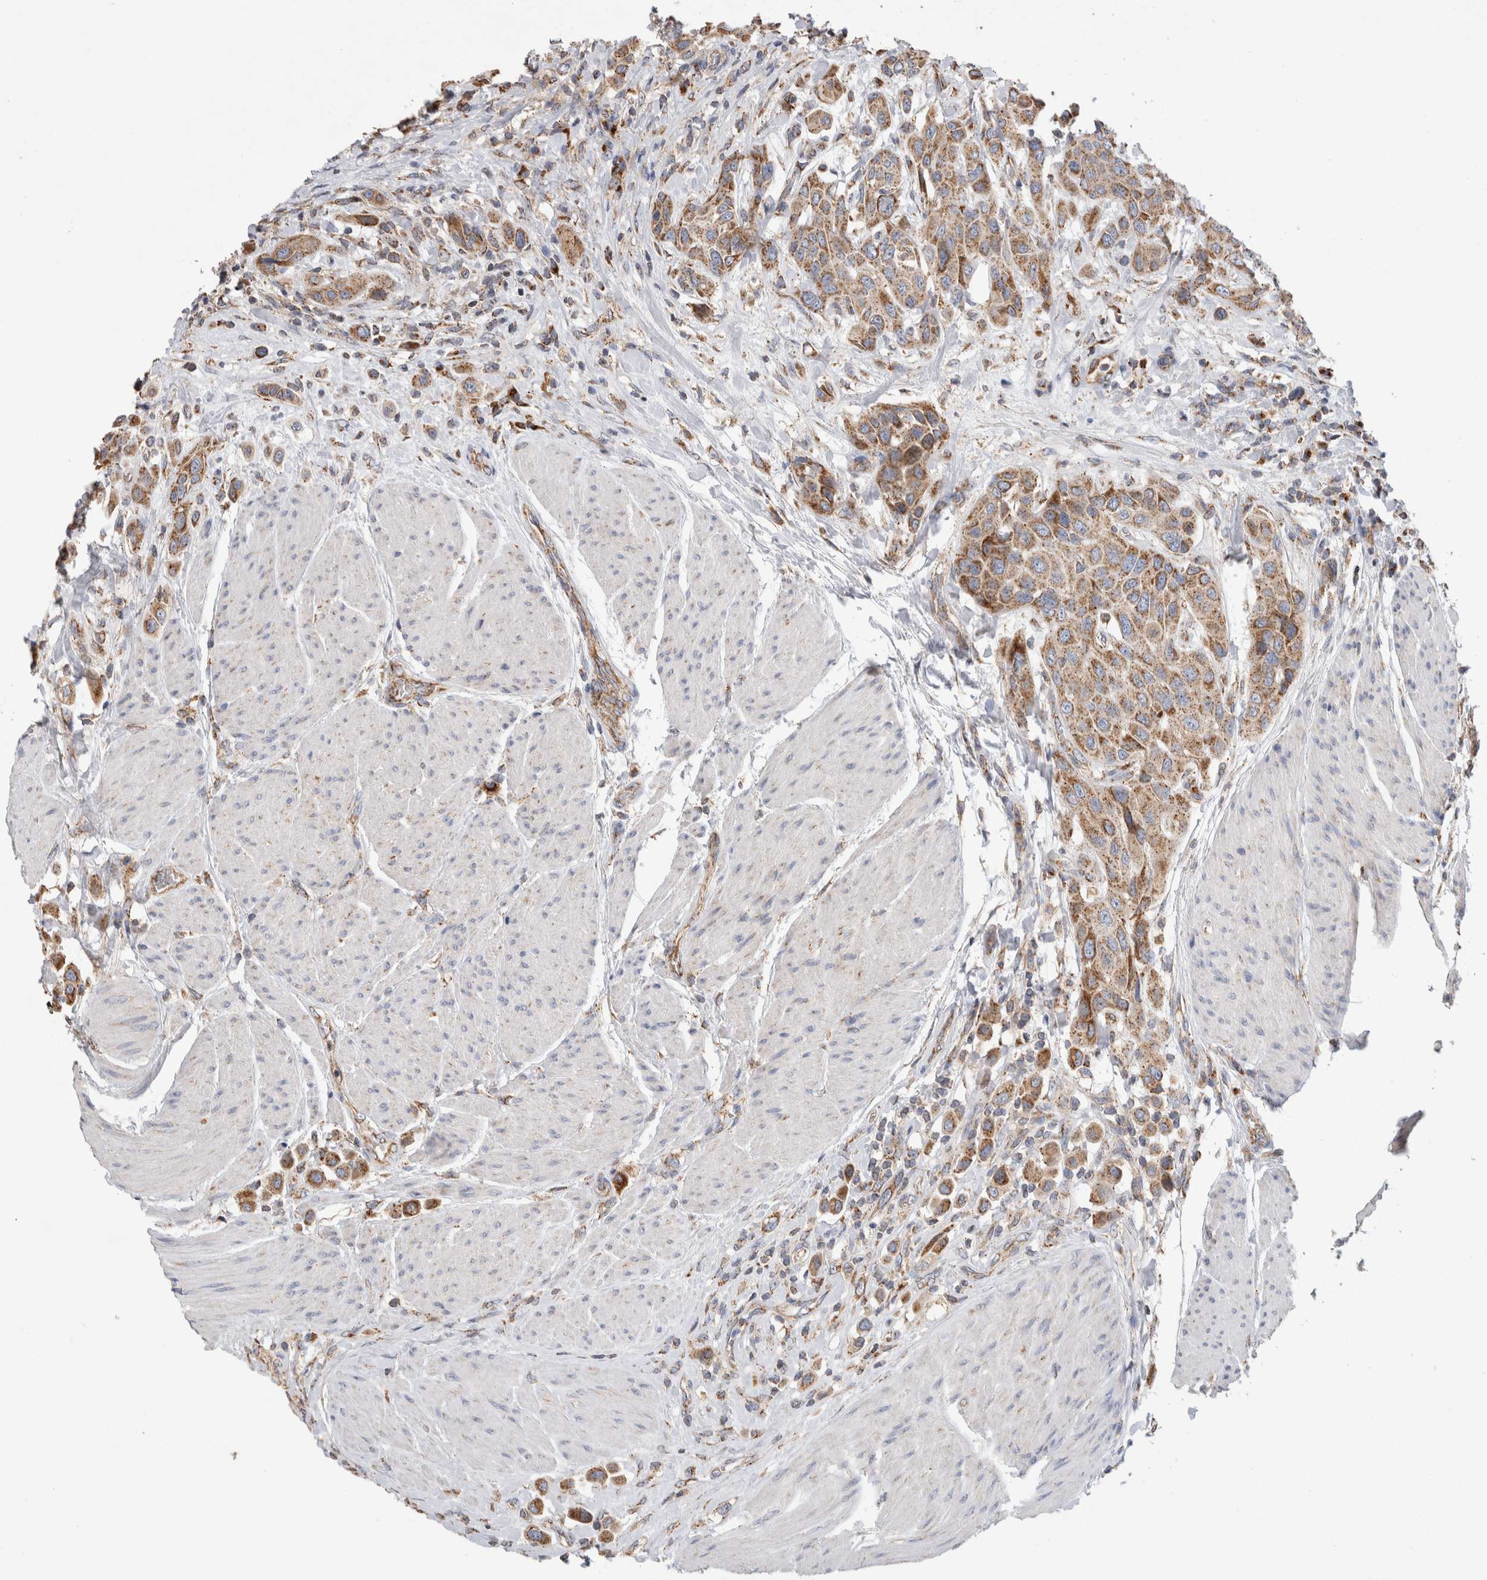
{"staining": {"intensity": "moderate", "quantity": ">75%", "location": "cytoplasmic/membranous"}, "tissue": "urothelial cancer", "cell_type": "Tumor cells", "image_type": "cancer", "snomed": [{"axis": "morphology", "description": "Urothelial carcinoma, High grade"}, {"axis": "topography", "description": "Urinary bladder"}], "caption": "Immunohistochemistry (IHC) of human urothelial cancer reveals medium levels of moderate cytoplasmic/membranous expression in about >75% of tumor cells. The protein of interest is stained brown, and the nuclei are stained in blue (DAB IHC with brightfield microscopy, high magnification).", "gene": "IARS2", "patient": {"sex": "male", "age": 50}}